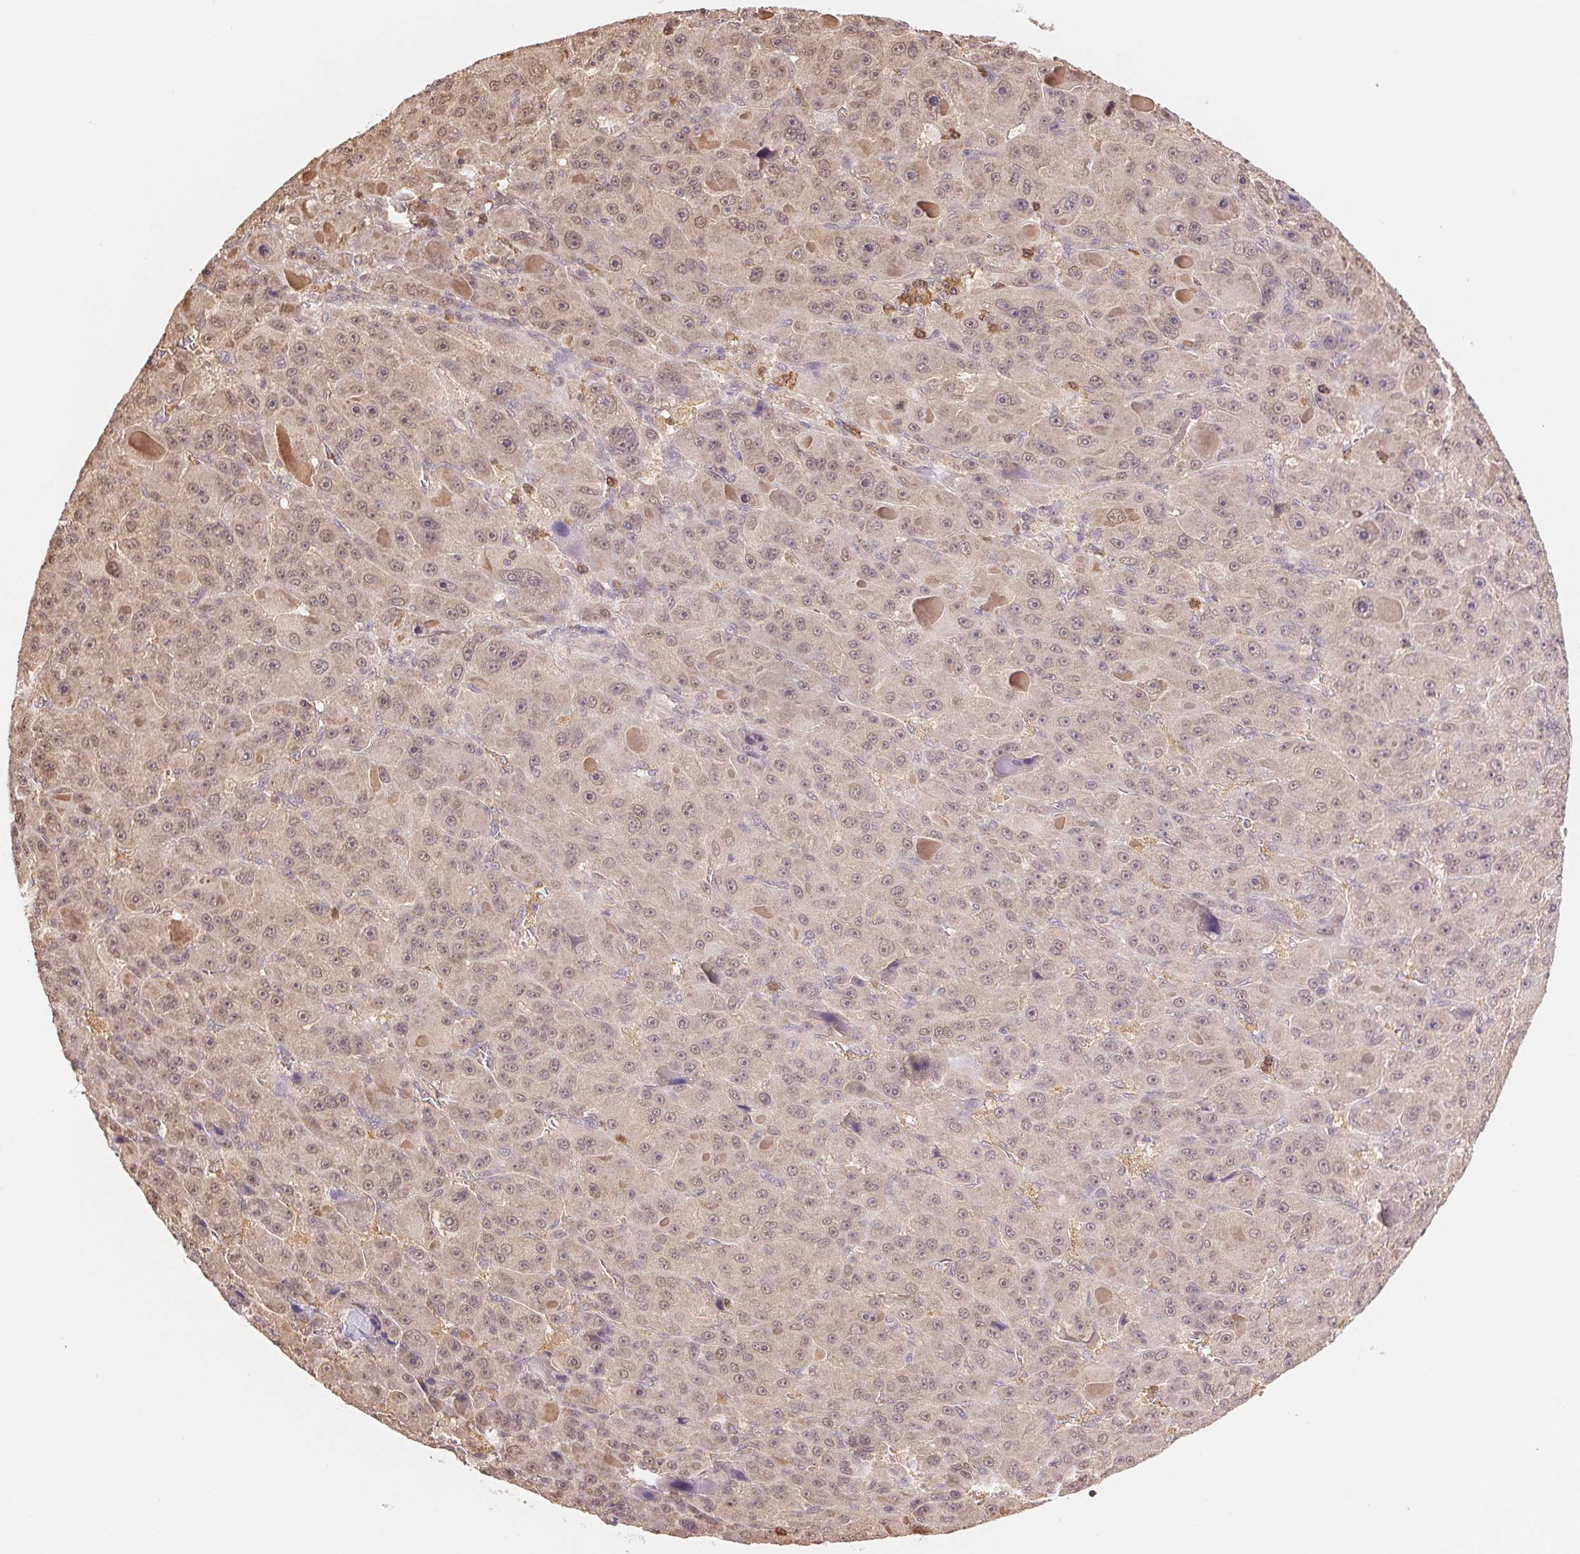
{"staining": {"intensity": "weak", "quantity": "25%-75%", "location": "nuclear"}, "tissue": "liver cancer", "cell_type": "Tumor cells", "image_type": "cancer", "snomed": [{"axis": "morphology", "description": "Carcinoma, Hepatocellular, NOS"}, {"axis": "topography", "description": "Liver"}], "caption": "The micrograph reveals immunohistochemical staining of liver cancer. There is weak nuclear staining is present in approximately 25%-75% of tumor cells.", "gene": "CDC123", "patient": {"sex": "male", "age": 76}}